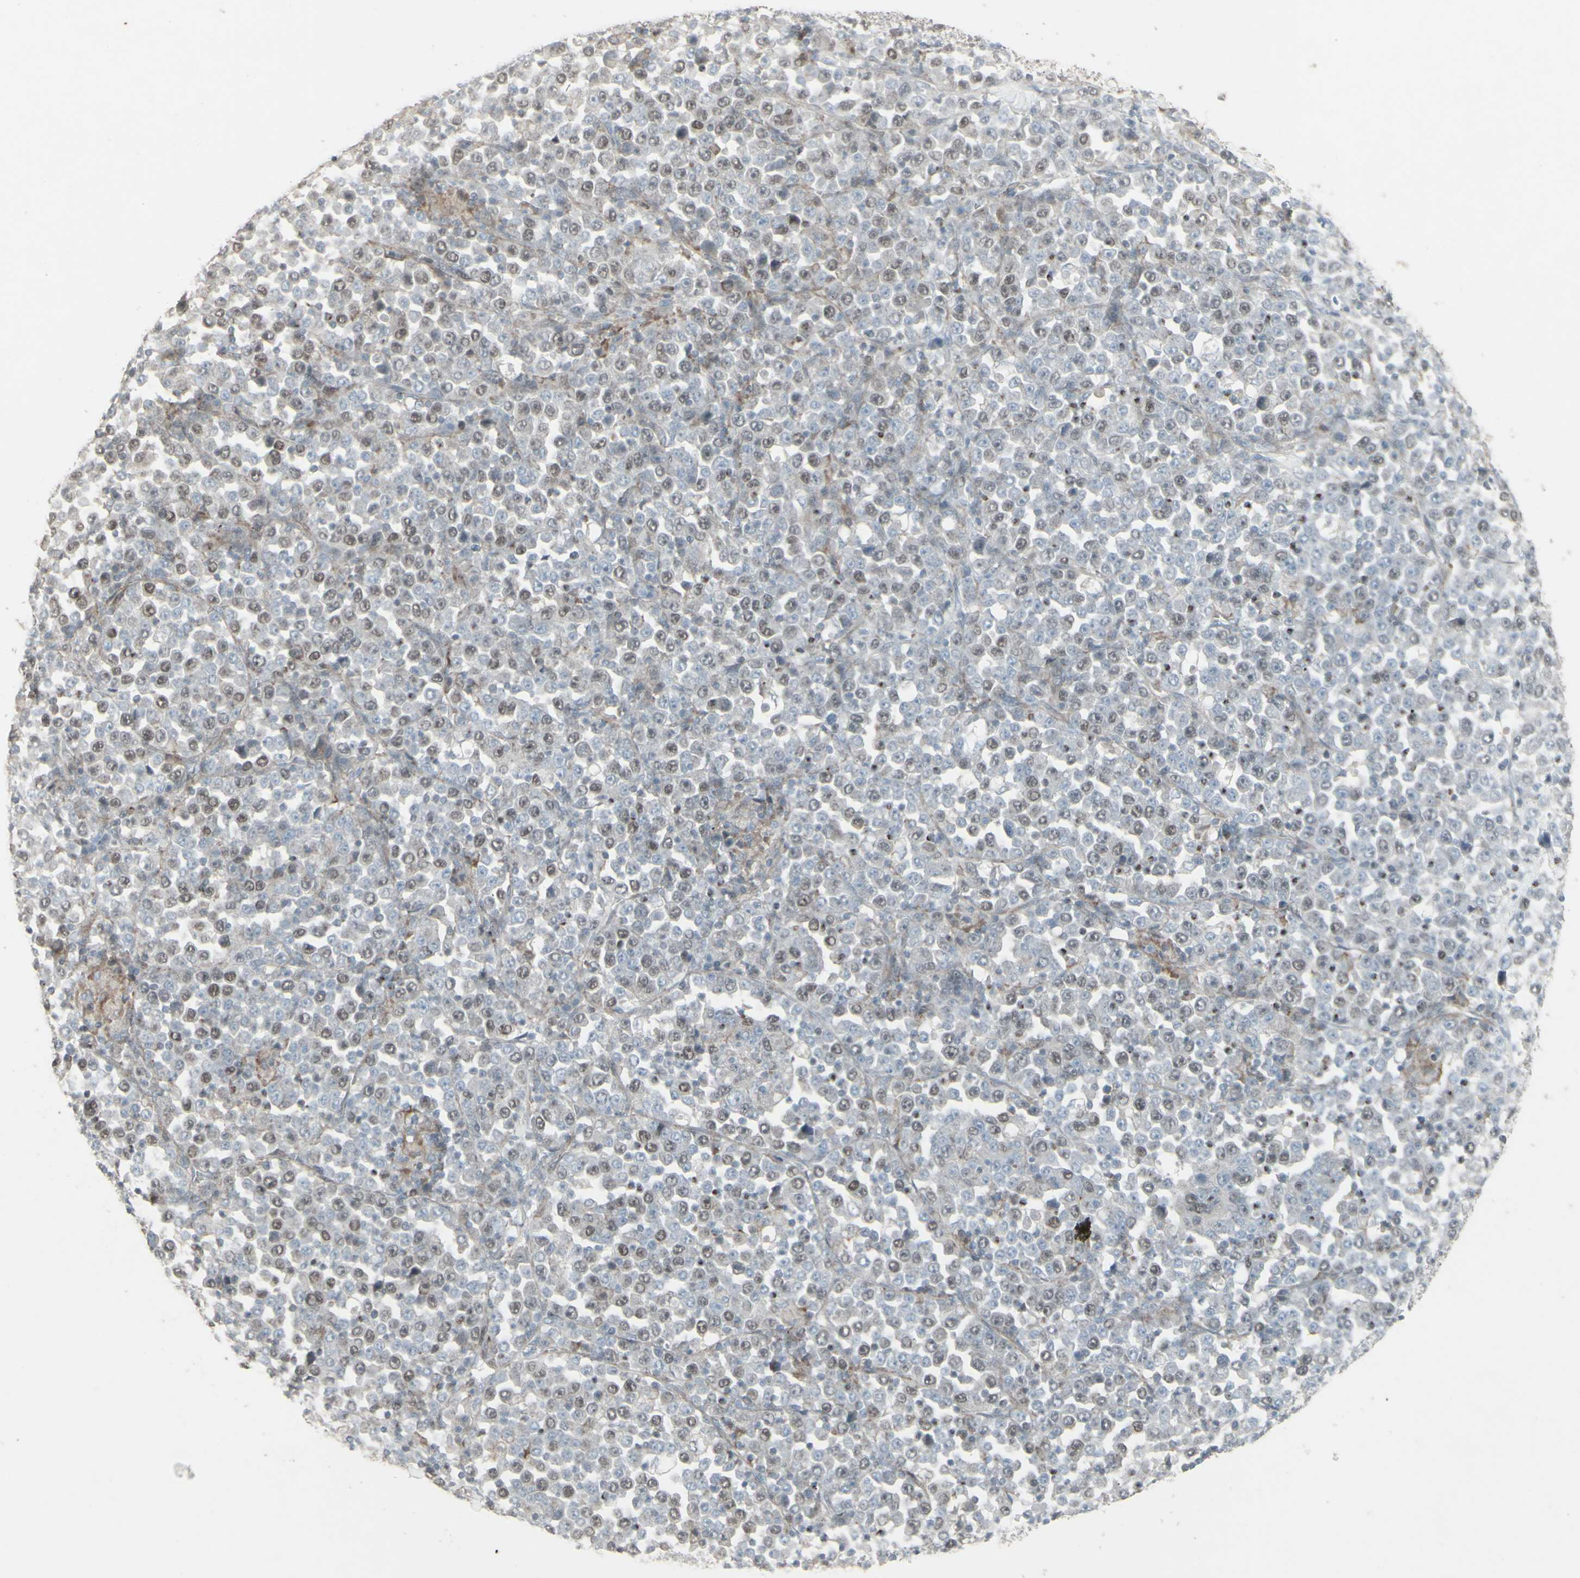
{"staining": {"intensity": "weak", "quantity": "<25%", "location": "nuclear"}, "tissue": "stomach cancer", "cell_type": "Tumor cells", "image_type": "cancer", "snomed": [{"axis": "morphology", "description": "Normal tissue, NOS"}, {"axis": "morphology", "description": "Adenocarcinoma, NOS"}, {"axis": "topography", "description": "Stomach, upper"}, {"axis": "topography", "description": "Stomach"}], "caption": "Immunohistochemistry (IHC) photomicrograph of neoplastic tissue: human stomach cancer (adenocarcinoma) stained with DAB exhibits no significant protein positivity in tumor cells.", "gene": "GMNN", "patient": {"sex": "male", "age": 59}}